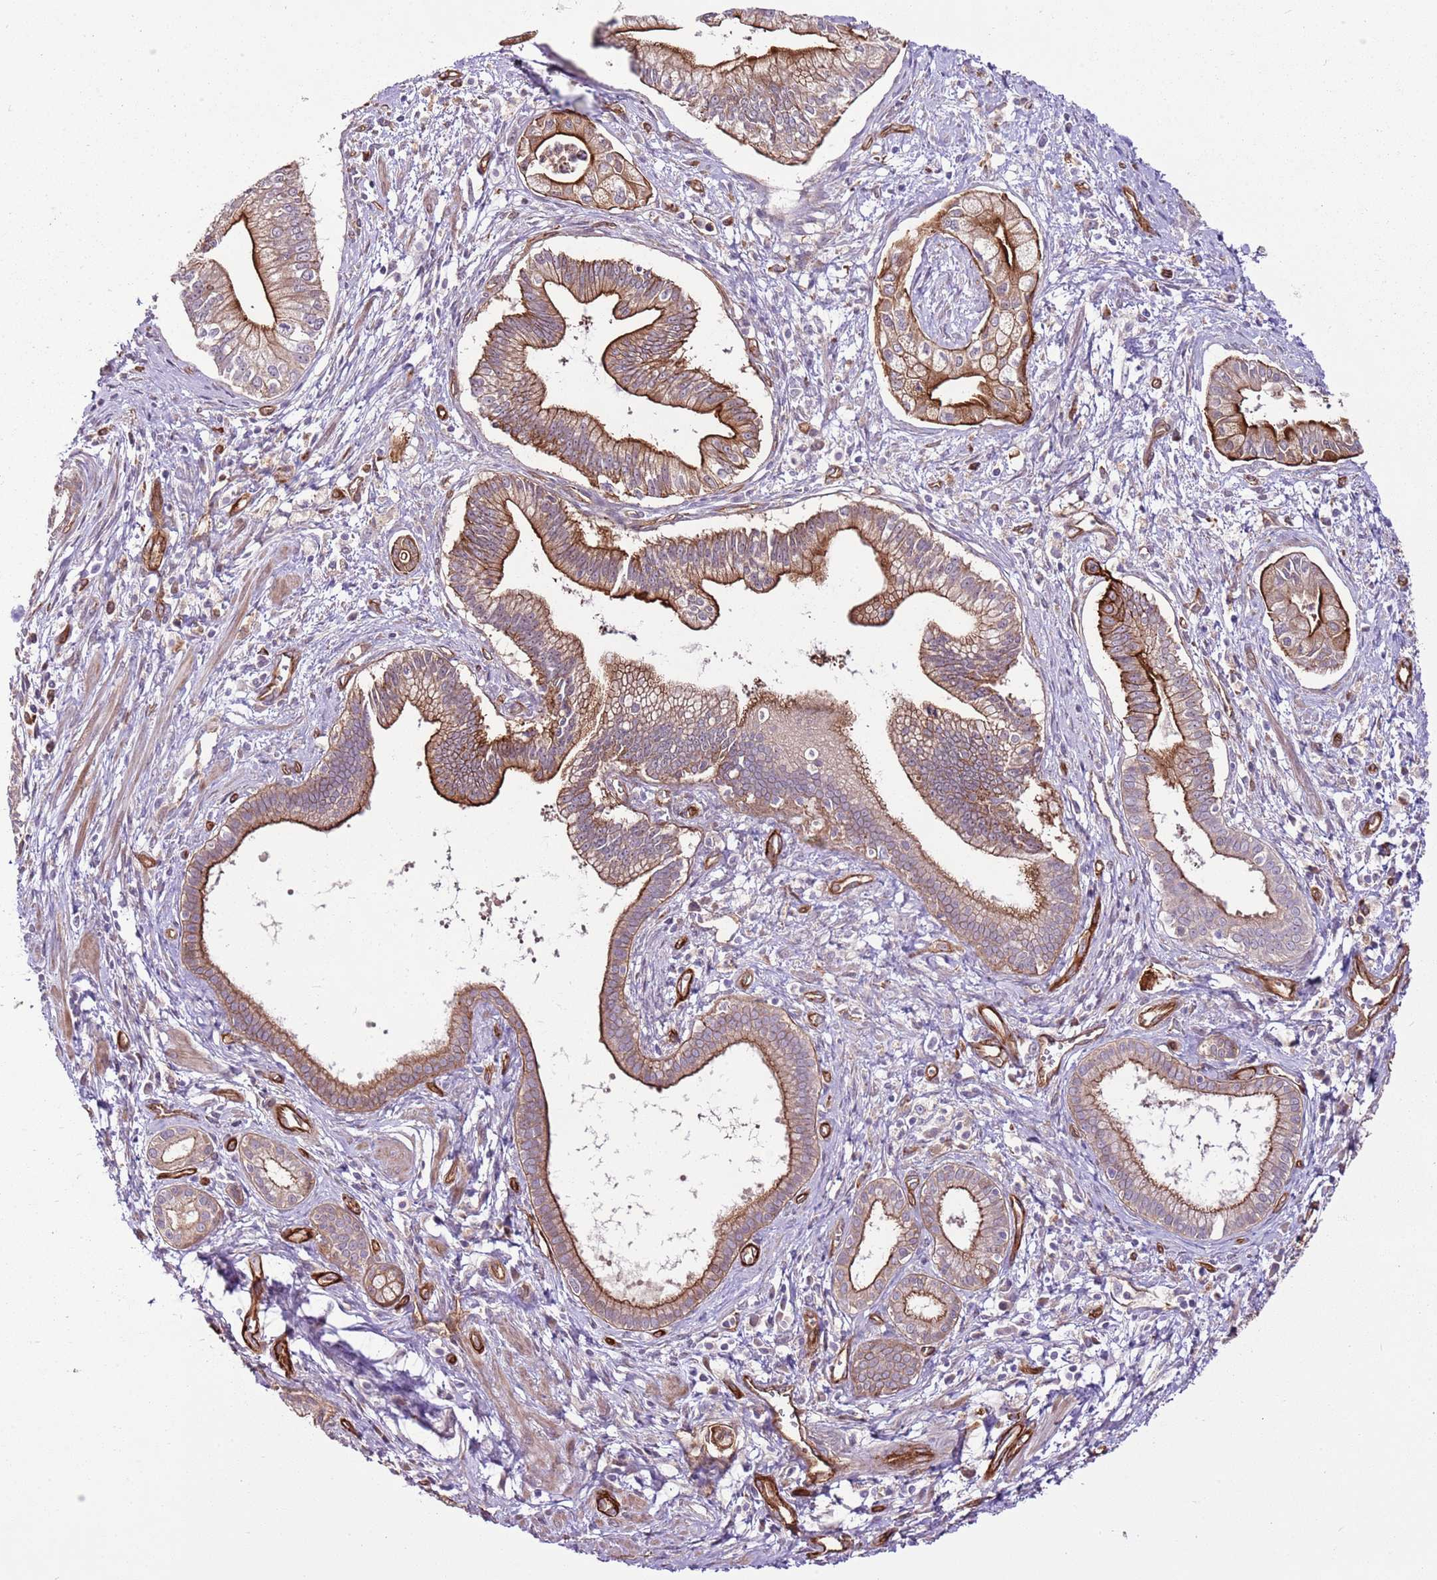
{"staining": {"intensity": "strong", "quantity": "25%-75%", "location": "cytoplasmic/membranous"}, "tissue": "pancreatic cancer", "cell_type": "Tumor cells", "image_type": "cancer", "snomed": [{"axis": "morphology", "description": "Adenocarcinoma, NOS"}, {"axis": "topography", "description": "Pancreas"}], "caption": "Pancreatic cancer (adenocarcinoma) was stained to show a protein in brown. There is high levels of strong cytoplasmic/membranous staining in approximately 25%-75% of tumor cells. (Brightfield microscopy of DAB IHC at high magnification).", "gene": "ZNF827", "patient": {"sex": "male", "age": 78}}